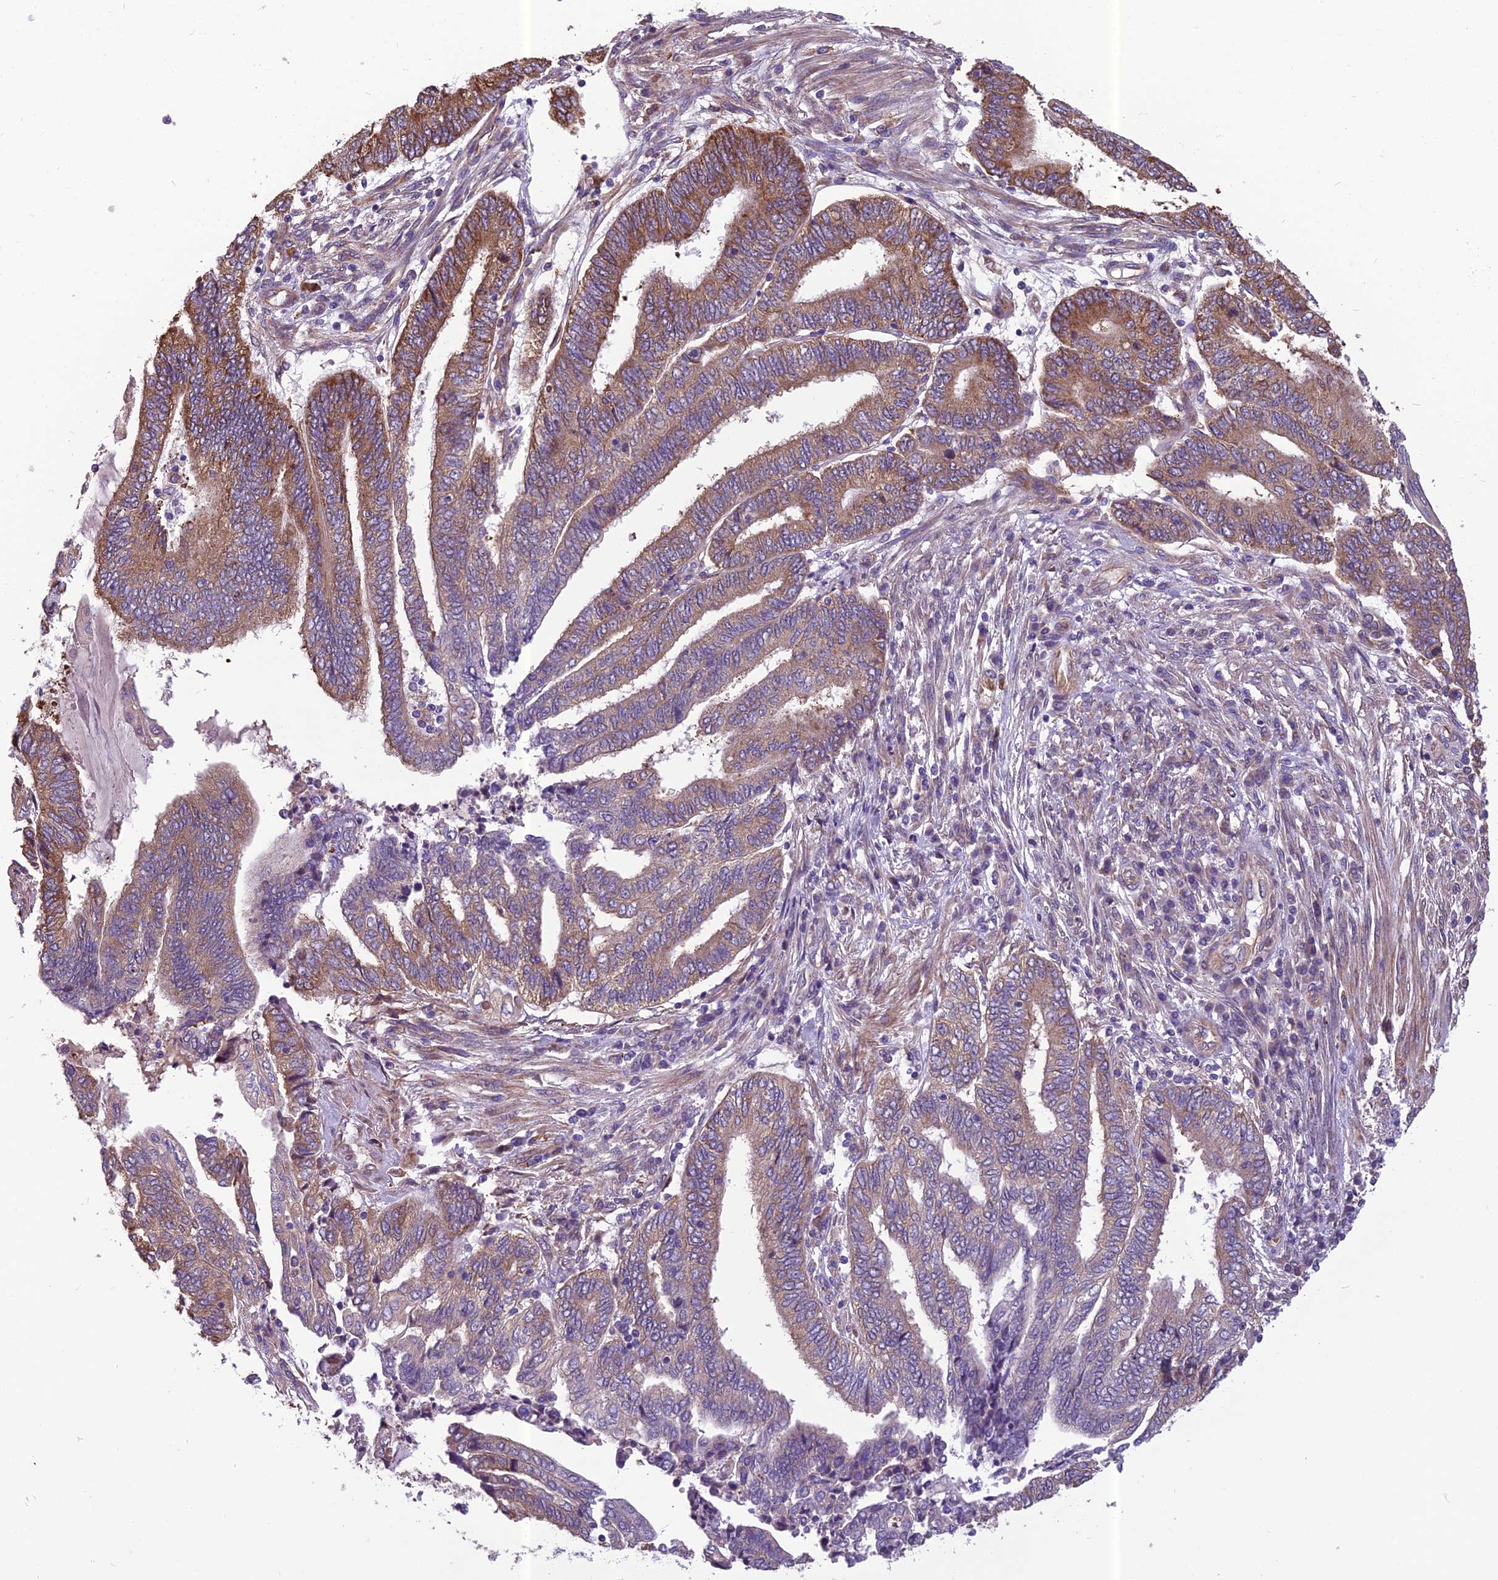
{"staining": {"intensity": "moderate", "quantity": "25%-75%", "location": "cytoplasmic/membranous"}, "tissue": "endometrial cancer", "cell_type": "Tumor cells", "image_type": "cancer", "snomed": [{"axis": "morphology", "description": "Adenocarcinoma, NOS"}, {"axis": "topography", "description": "Uterus"}, {"axis": "topography", "description": "Endometrium"}], "caption": "Immunohistochemistry (IHC) of adenocarcinoma (endometrial) reveals medium levels of moderate cytoplasmic/membranous staining in about 25%-75% of tumor cells. The staining was performed using DAB to visualize the protein expression in brown, while the nuclei were stained in blue with hematoxylin (Magnification: 20x).", "gene": "SPDL1", "patient": {"sex": "female", "age": 70}}